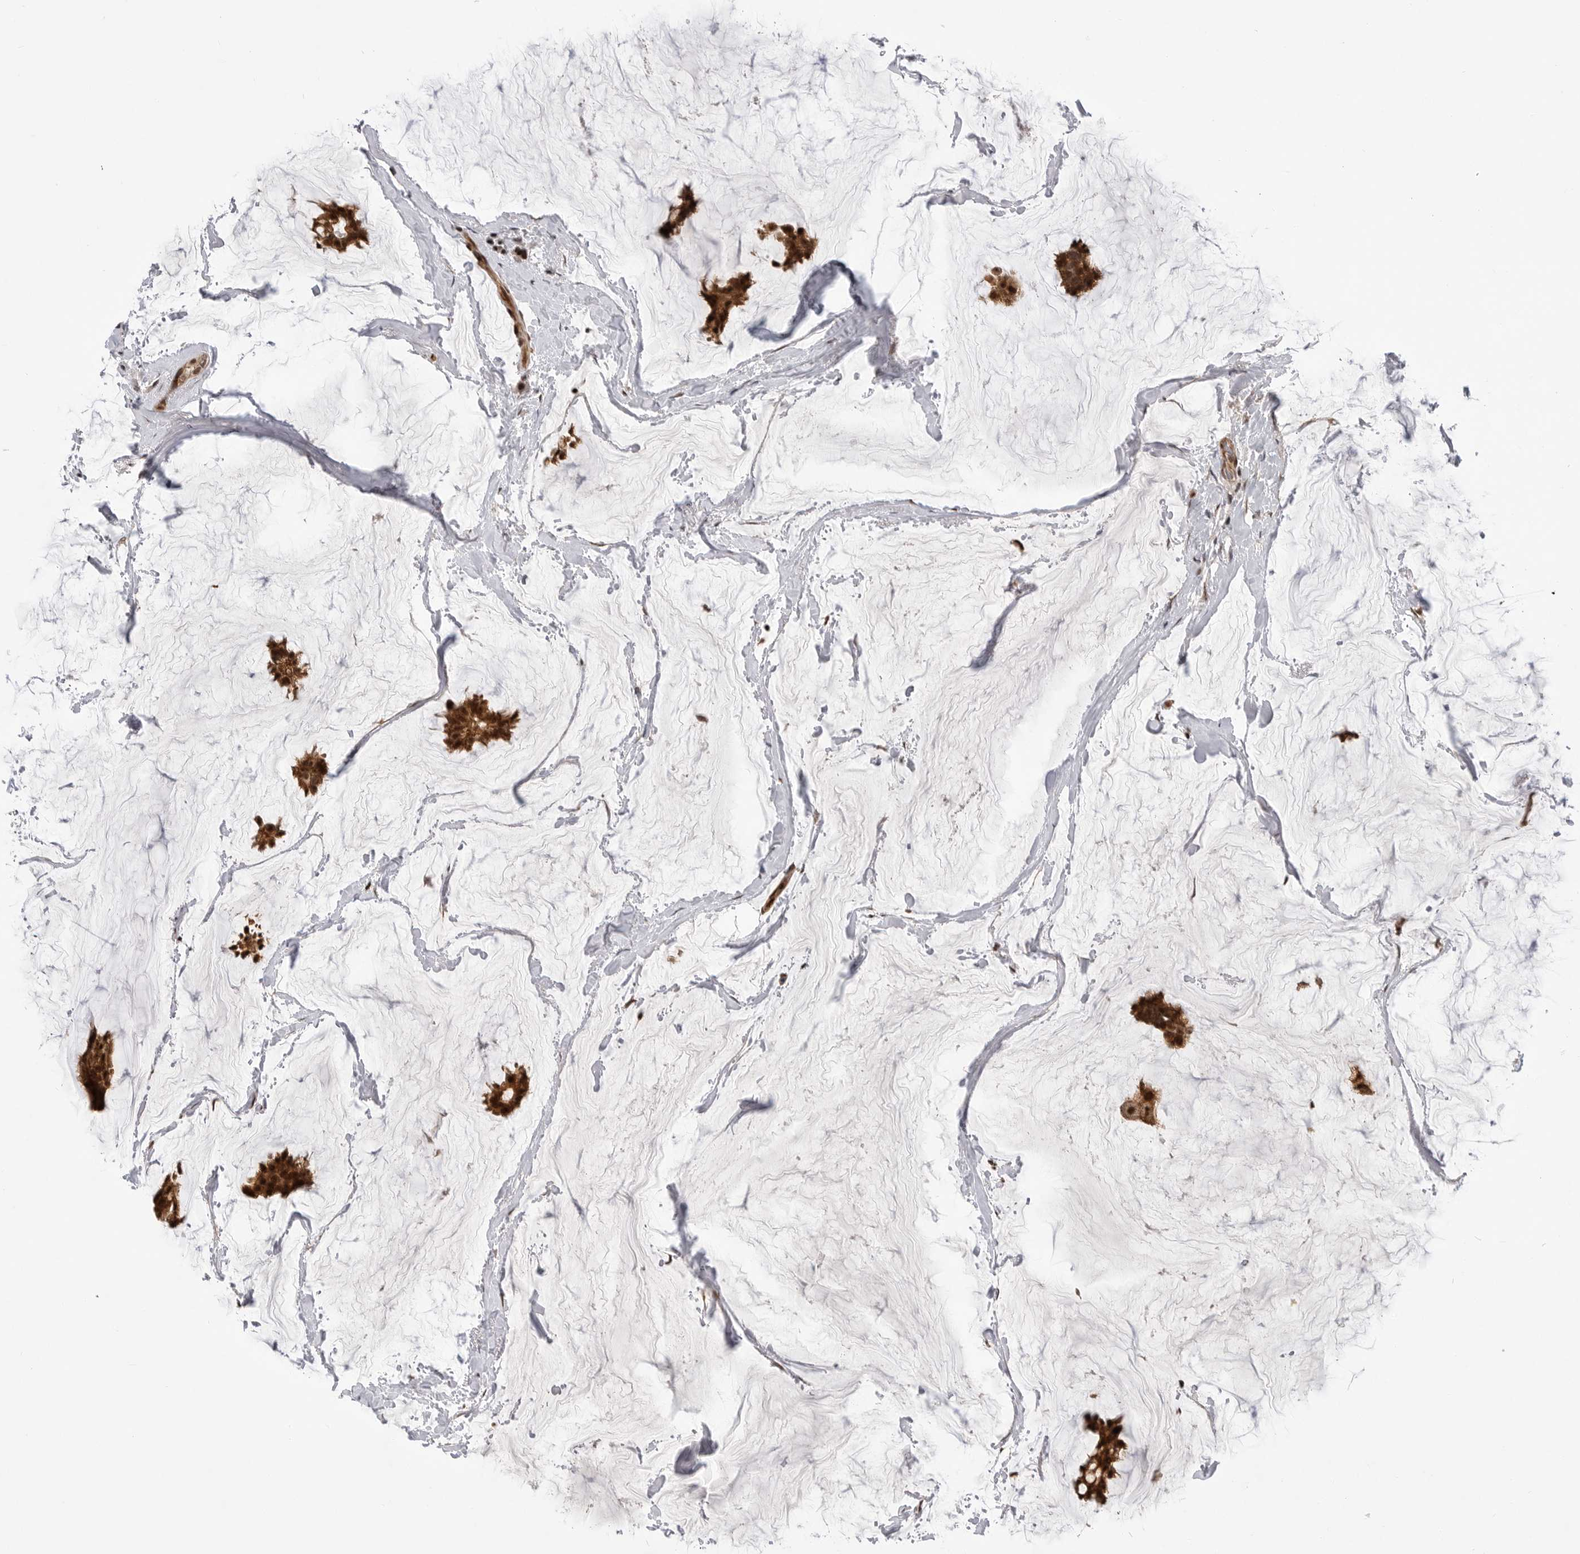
{"staining": {"intensity": "strong", "quantity": ">75%", "location": "cytoplasmic/membranous,nuclear"}, "tissue": "breast cancer", "cell_type": "Tumor cells", "image_type": "cancer", "snomed": [{"axis": "morphology", "description": "Duct carcinoma"}, {"axis": "topography", "description": "Breast"}], "caption": "Human breast cancer (infiltrating ductal carcinoma) stained with a brown dye displays strong cytoplasmic/membranous and nuclear positive staining in about >75% of tumor cells.", "gene": "GPATCH2", "patient": {"sex": "female", "age": 93}}